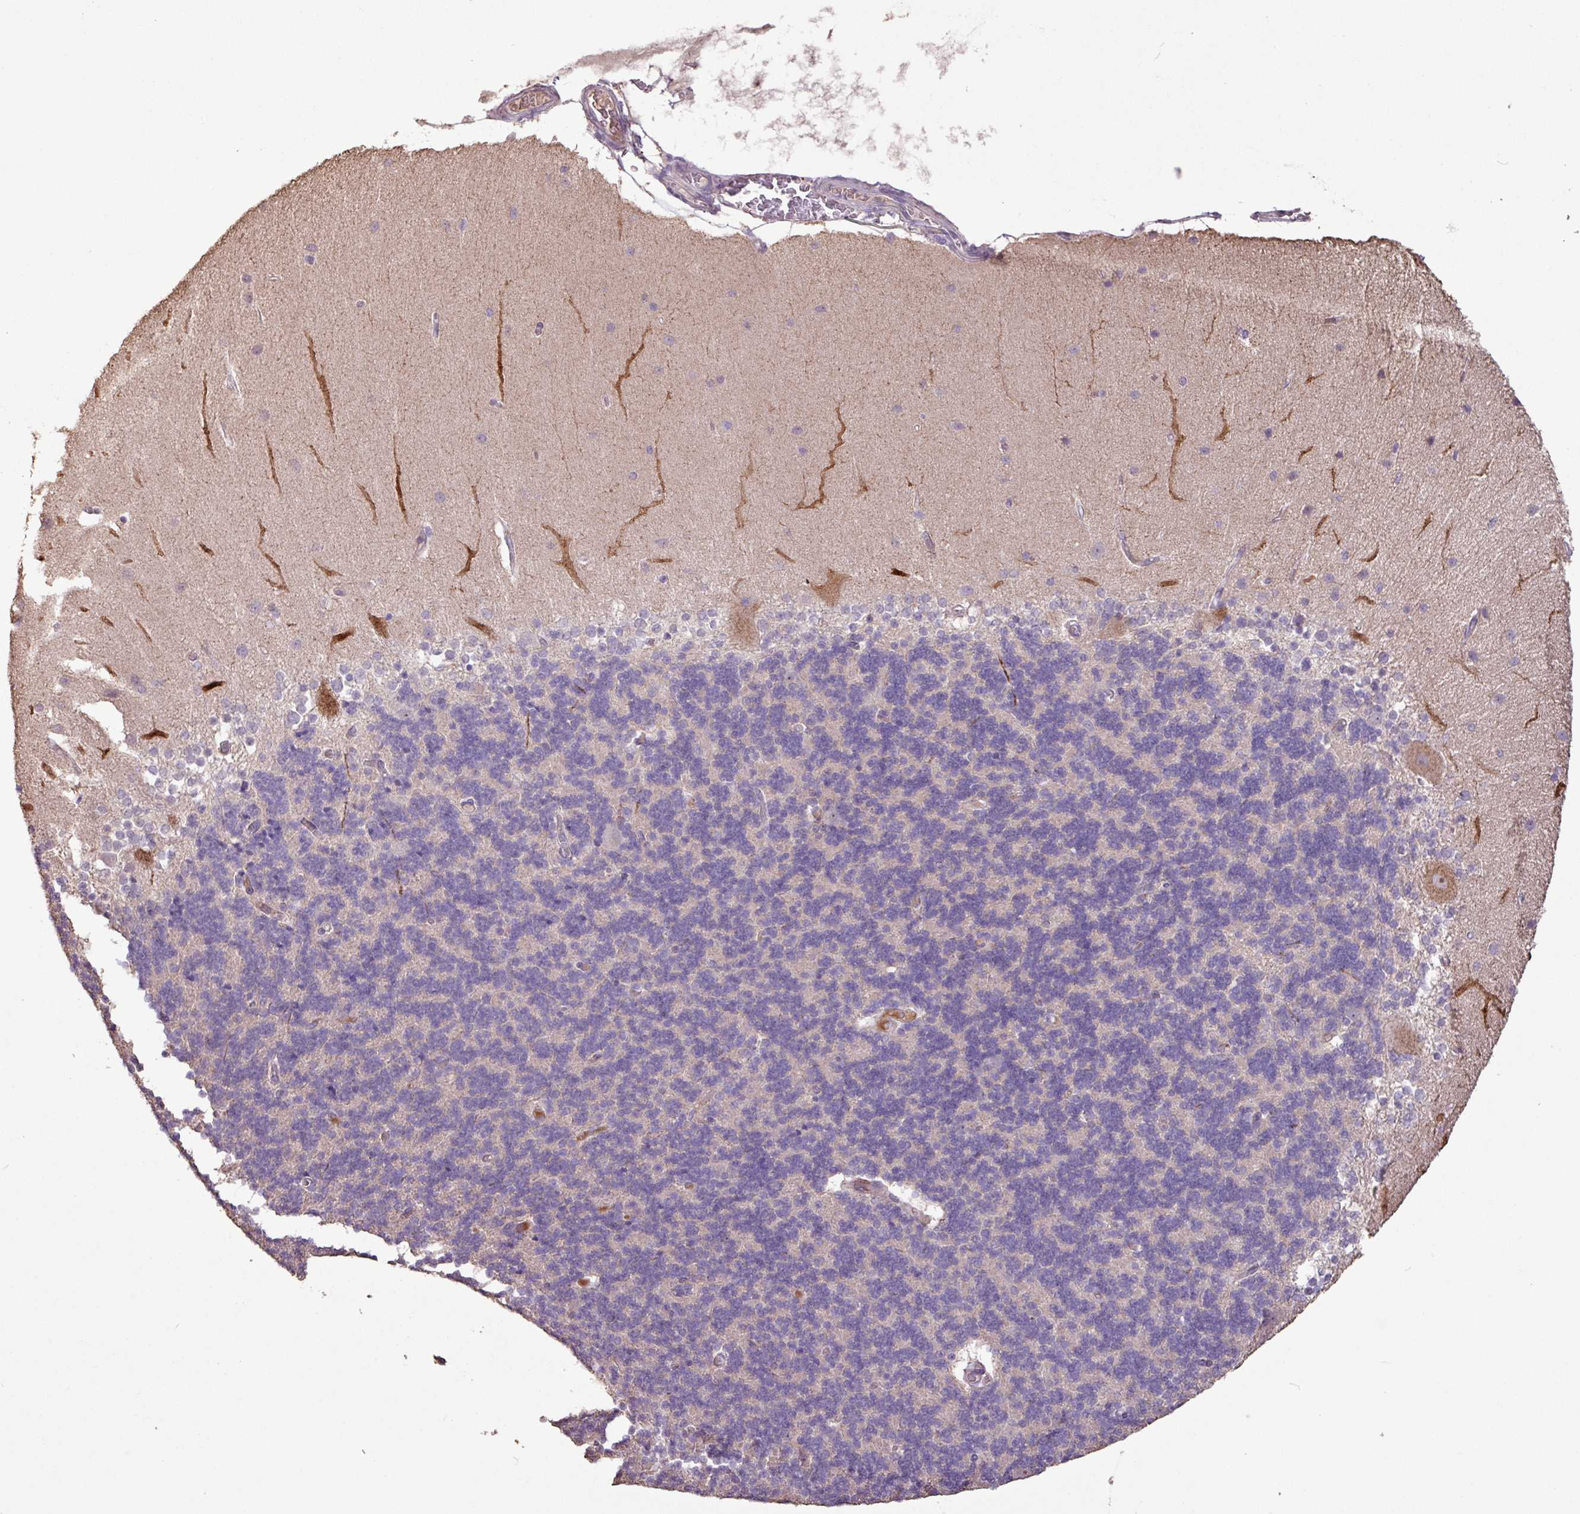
{"staining": {"intensity": "negative", "quantity": "none", "location": "none"}, "tissue": "cerebellum", "cell_type": "Cells in granular layer", "image_type": "normal", "snomed": [{"axis": "morphology", "description": "Normal tissue, NOS"}, {"axis": "topography", "description": "Cerebellum"}], "caption": "High power microscopy histopathology image of an immunohistochemistry histopathology image of benign cerebellum, revealing no significant positivity in cells in granular layer.", "gene": "L3MBTL3", "patient": {"sex": "female", "age": 54}}